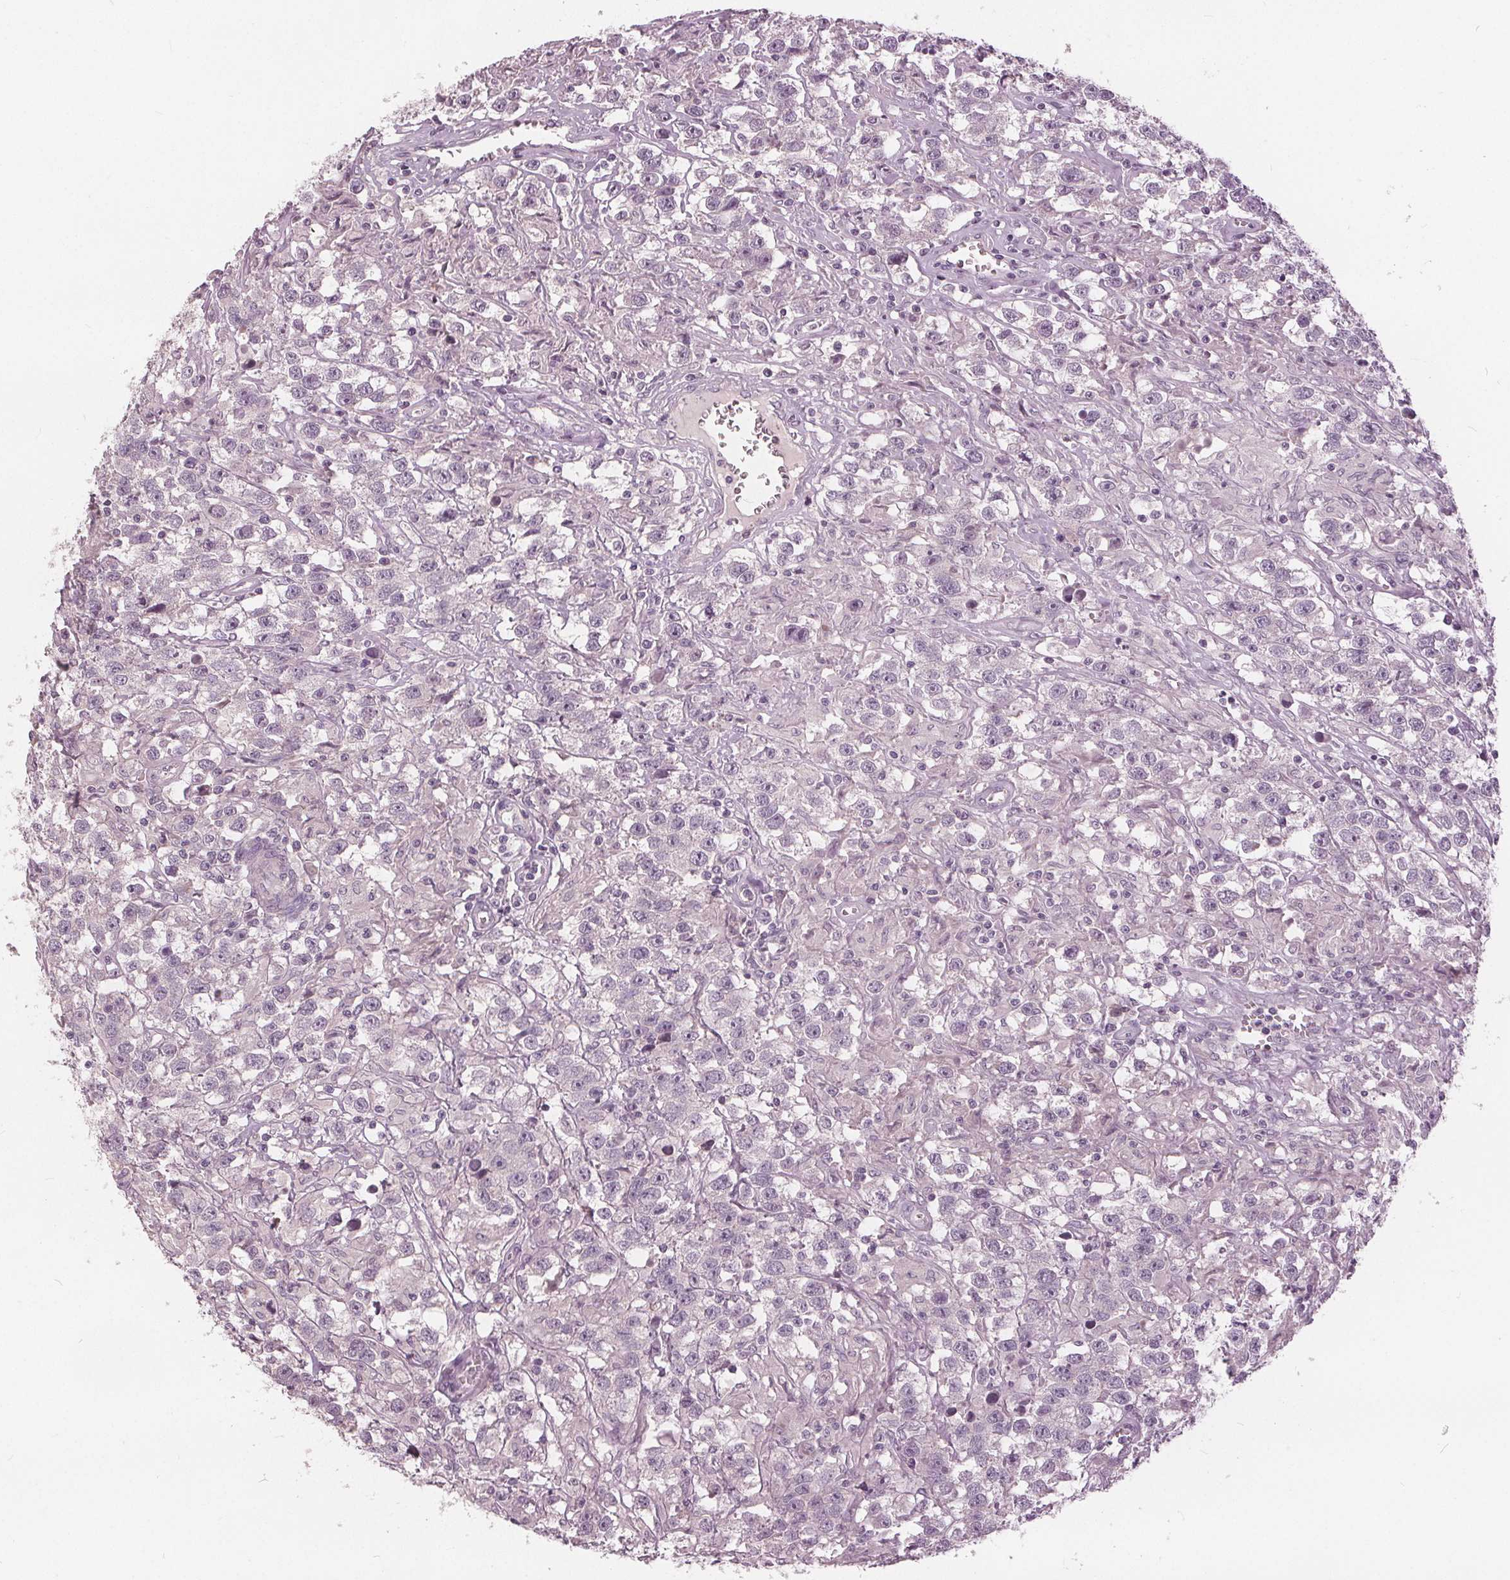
{"staining": {"intensity": "negative", "quantity": "none", "location": "none"}, "tissue": "testis cancer", "cell_type": "Tumor cells", "image_type": "cancer", "snomed": [{"axis": "morphology", "description": "Seminoma, NOS"}, {"axis": "topography", "description": "Testis"}], "caption": "High power microscopy micrograph of an immunohistochemistry (IHC) photomicrograph of testis cancer (seminoma), revealing no significant staining in tumor cells.", "gene": "KLK13", "patient": {"sex": "male", "age": 43}}